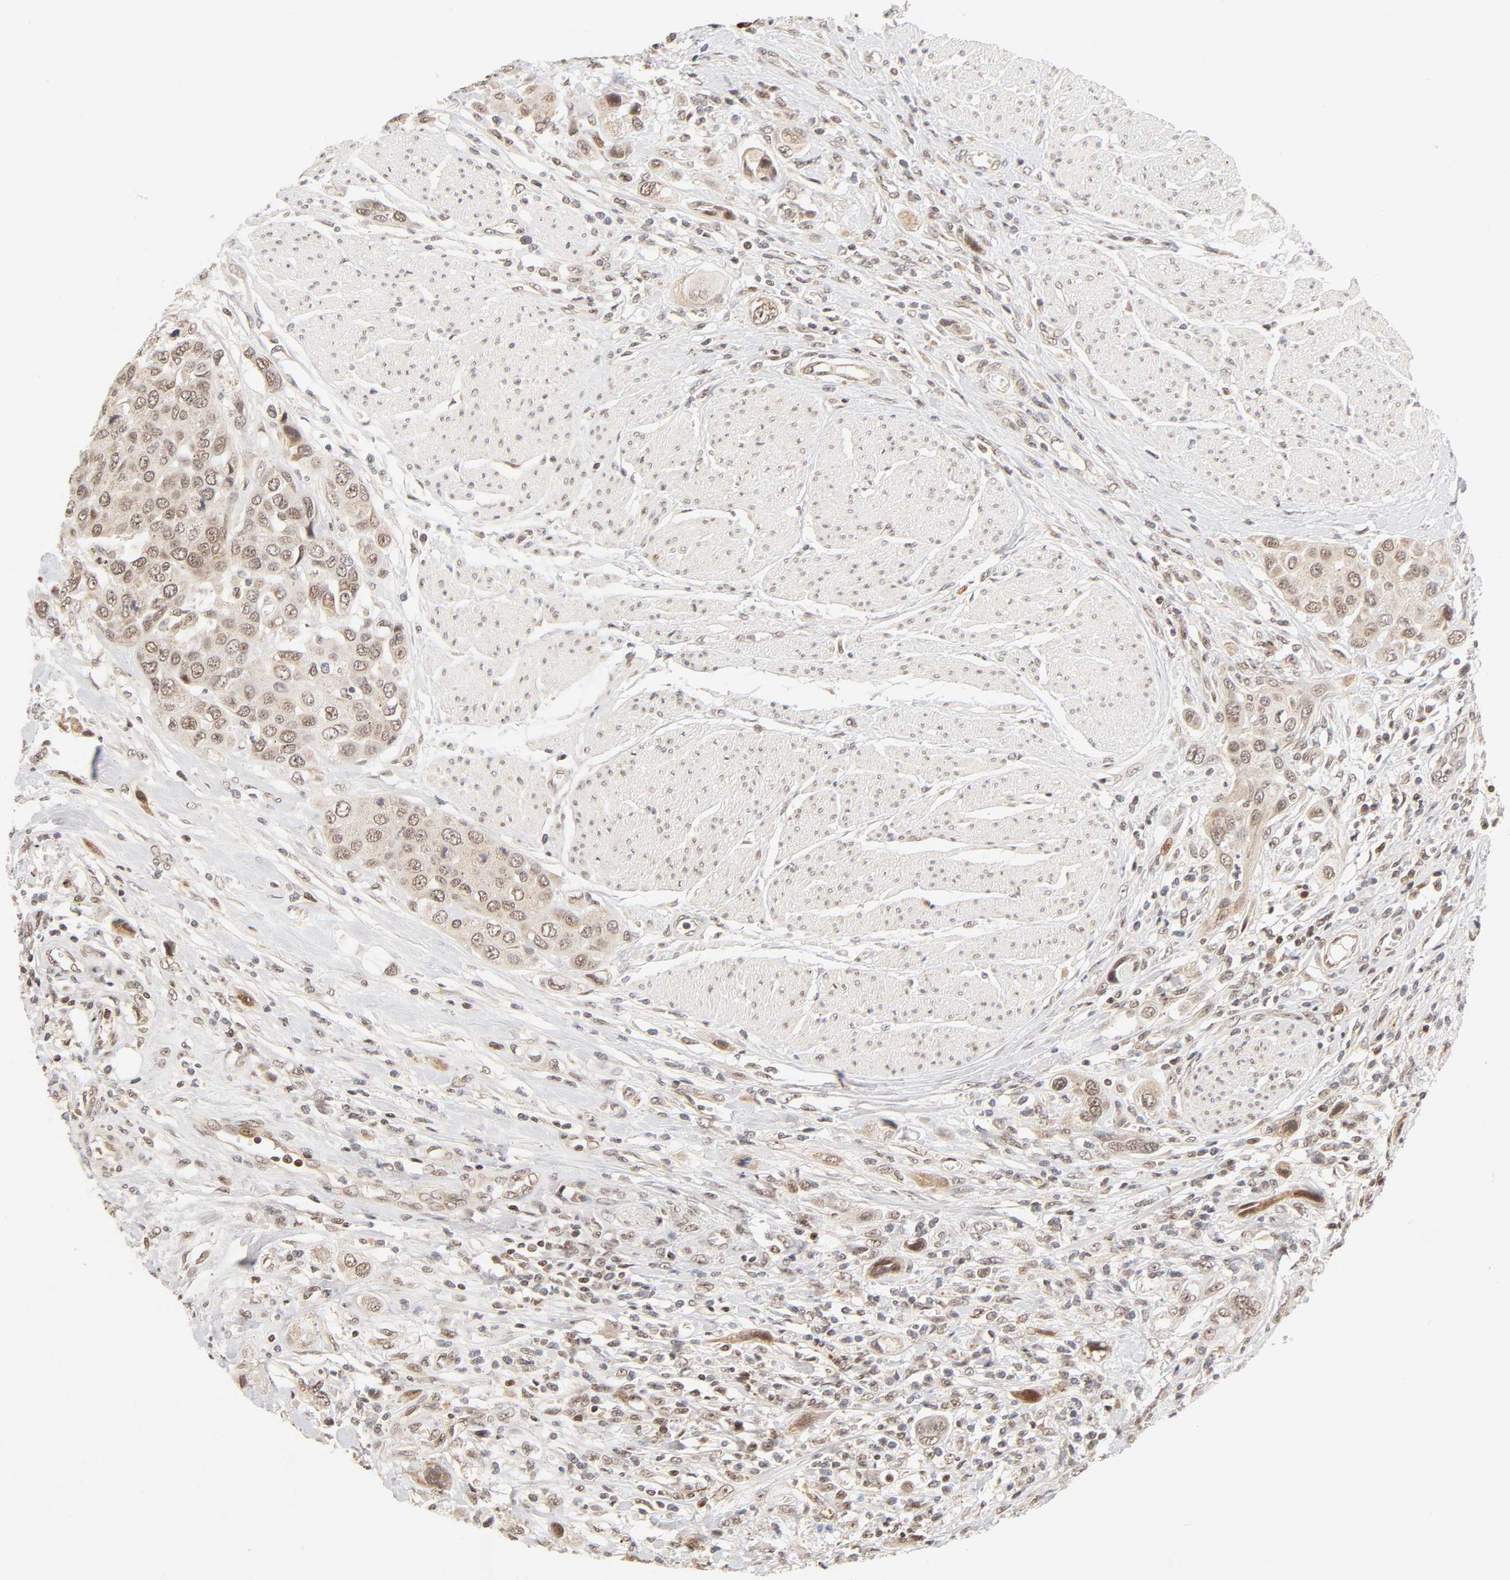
{"staining": {"intensity": "weak", "quantity": "25%-75%", "location": "cytoplasmic/membranous,nuclear"}, "tissue": "urothelial cancer", "cell_type": "Tumor cells", "image_type": "cancer", "snomed": [{"axis": "morphology", "description": "Urothelial carcinoma, High grade"}, {"axis": "topography", "description": "Urinary bladder"}], "caption": "Urothelial cancer stained with a protein marker exhibits weak staining in tumor cells.", "gene": "TAF10", "patient": {"sex": "male", "age": 50}}